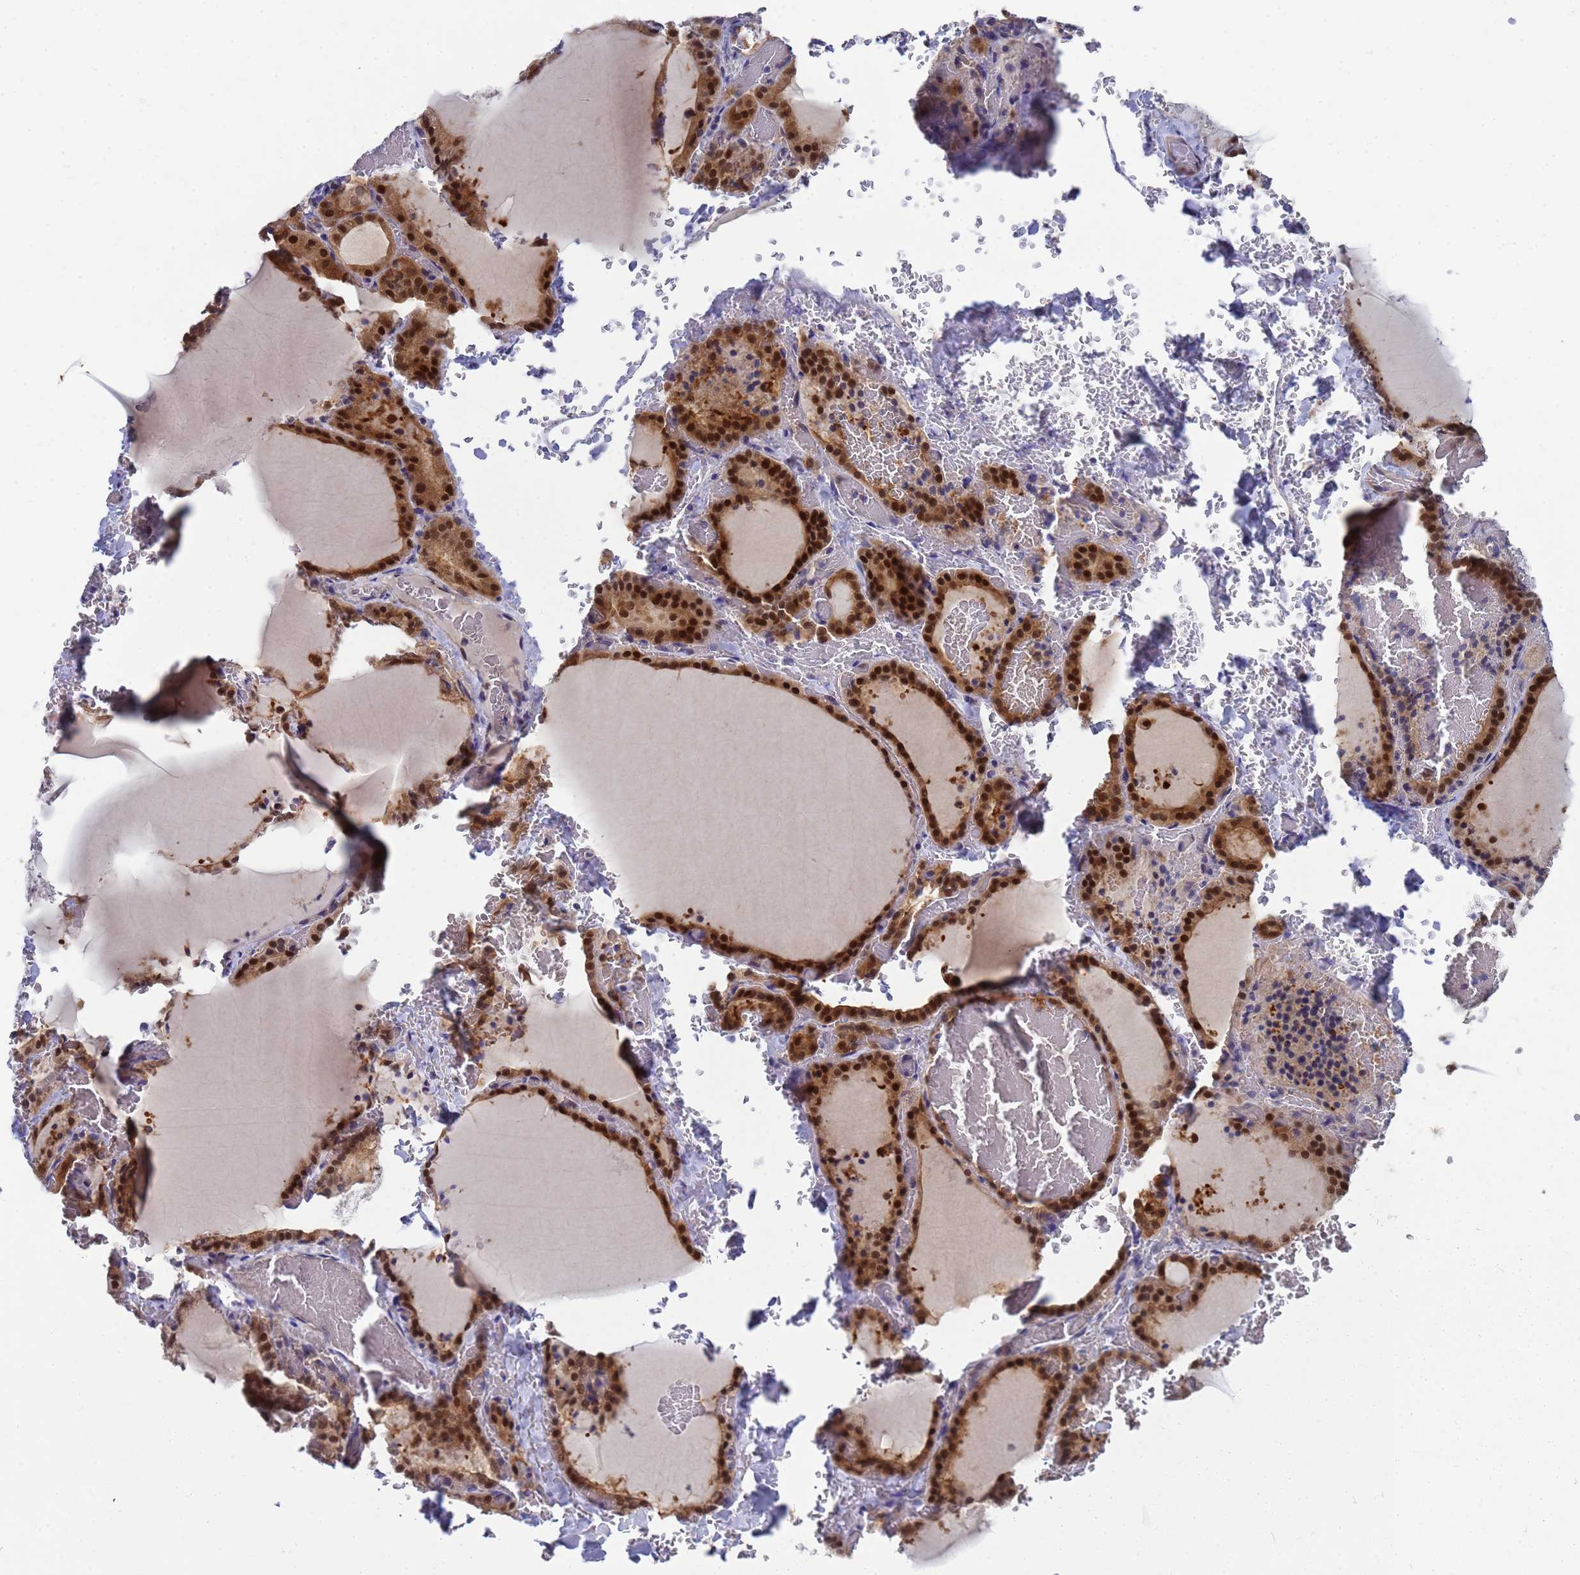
{"staining": {"intensity": "strong", "quantity": ">75%", "location": "cytoplasmic/membranous,nuclear"}, "tissue": "thyroid gland", "cell_type": "Glandular cells", "image_type": "normal", "snomed": [{"axis": "morphology", "description": "Normal tissue, NOS"}, {"axis": "topography", "description": "Thyroid gland"}], "caption": "Glandular cells exhibit strong cytoplasmic/membranous,nuclear expression in approximately >75% of cells in normal thyroid gland.", "gene": "ENOSF1", "patient": {"sex": "female", "age": 39}}